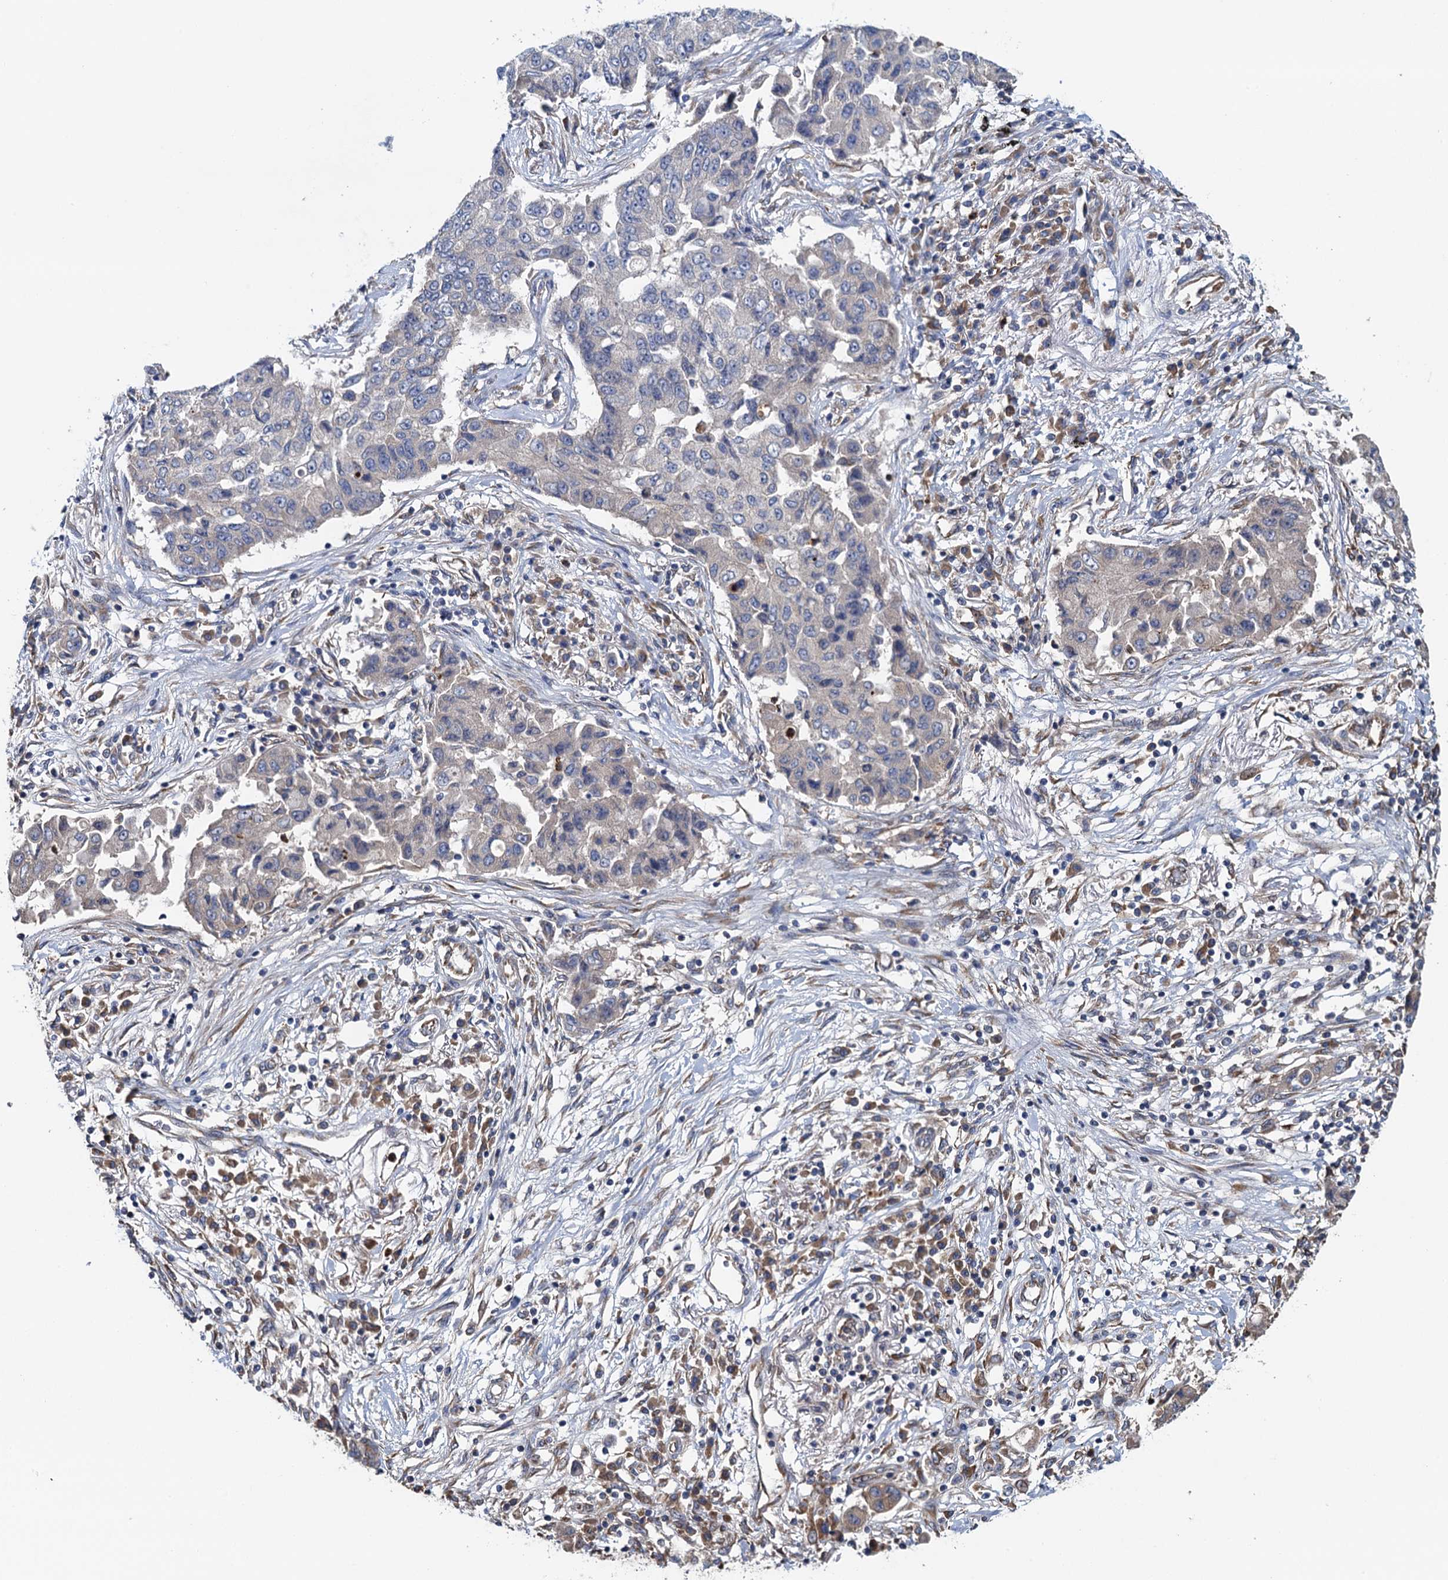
{"staining": {"intensity": "negative", "quantity": "none", "location": "none"}, "tissue": "lung cancer", "cell_type": "Tumor cells", "image_type": "cancer", "snomed": [{"axis": "morphology", "description": "Squamous cell carcinoma, NOS"}, {"axis": "topography", "description": "Lung"}], "caption": "Tumor cells show no significant positivity in lung cancer (squamous cell carcinoma). (Brightfield microscopy of DAB IHC at high magnification).", "gene": "ADCY9", "patient": {"sex": "male", "age": 74}}